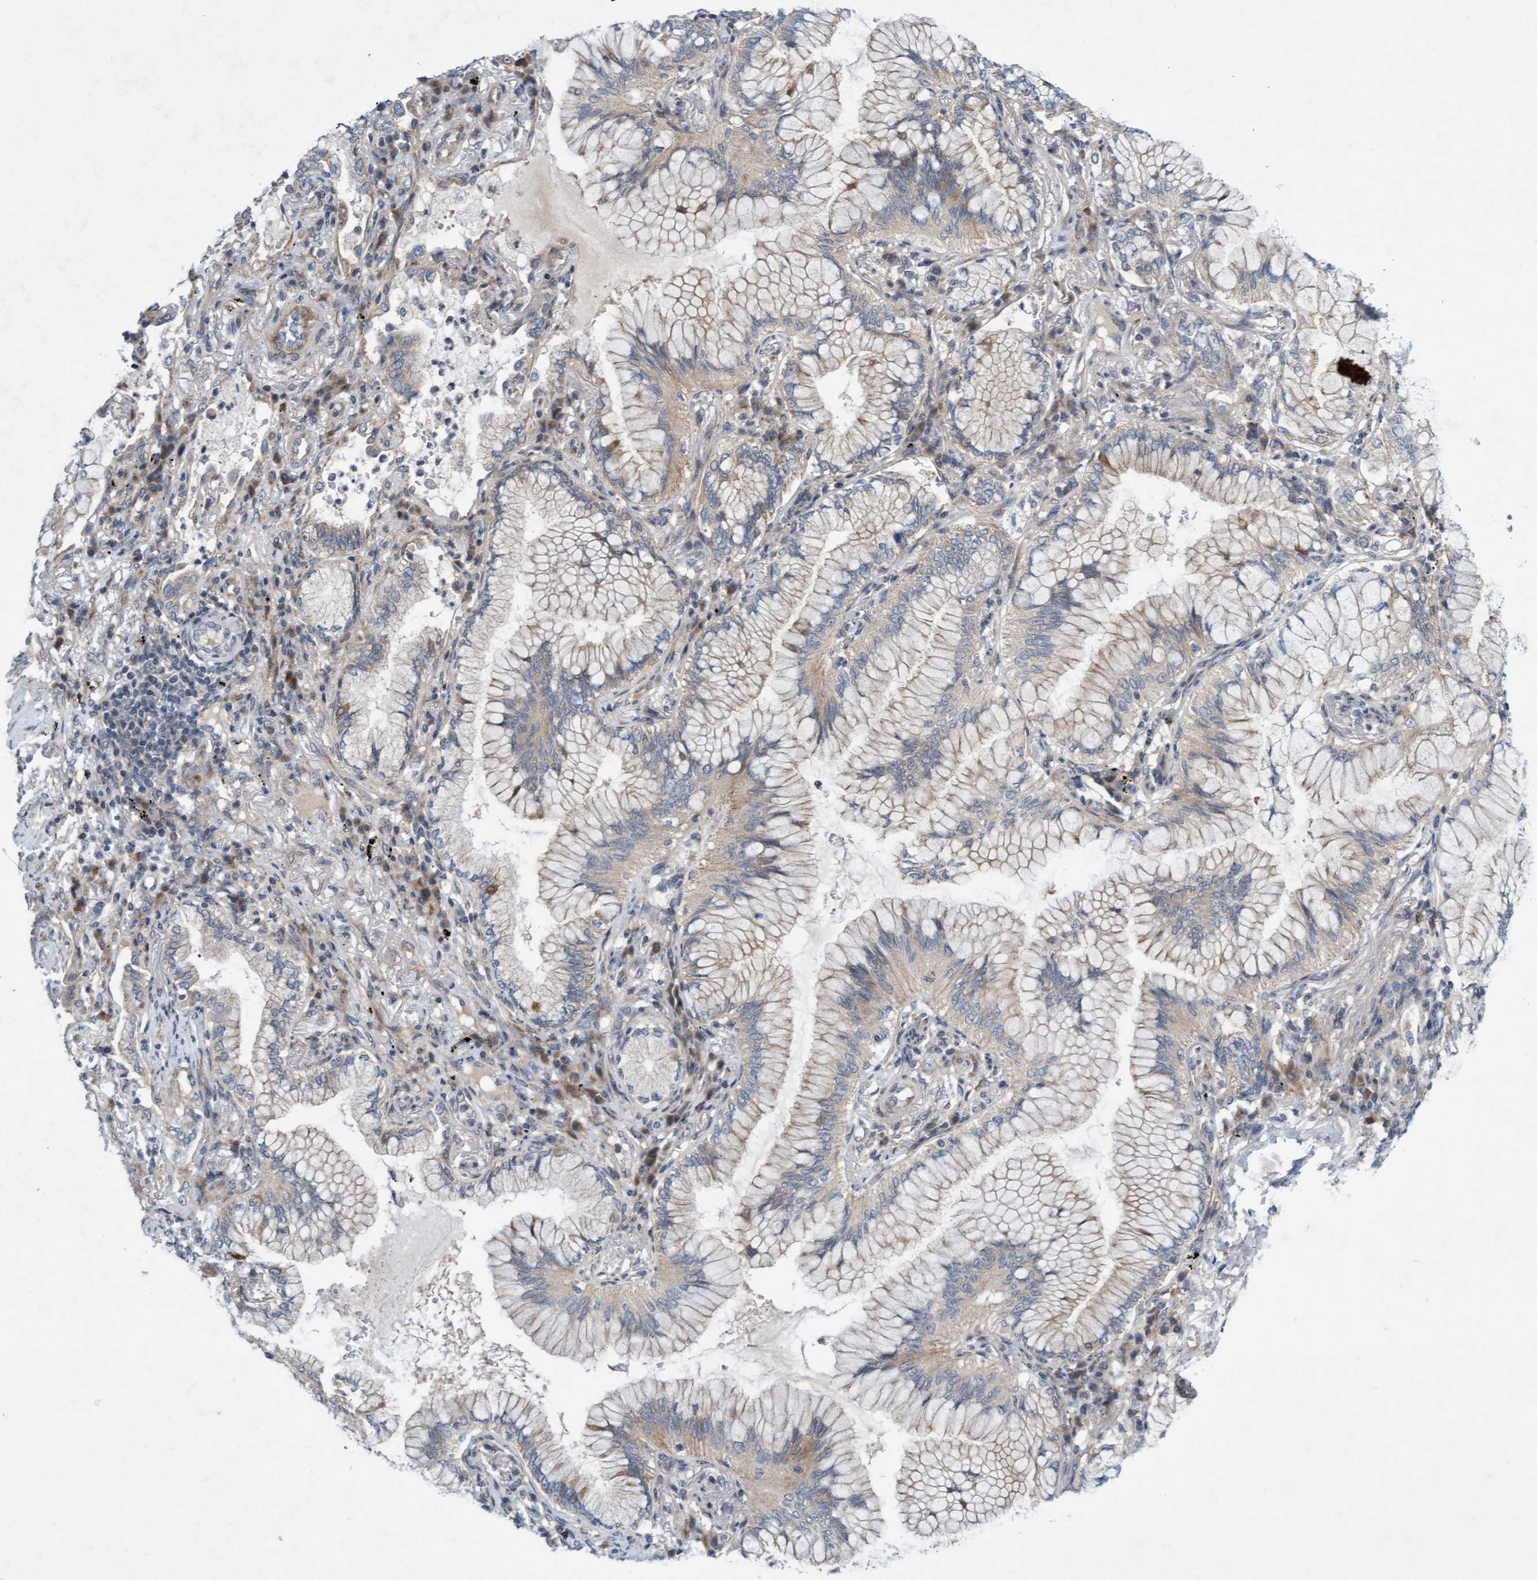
{"staining": {"intensity": "weak", "quantity": "<25%", "location": "cytoplasmic/membranous"}, "tissue": "lung cancer", "cell_type": "Tumor cells", "image_type": "cancer", "snomed": [{"axis": "morphology", "description": "Adenocarcinoma, NOS"}, {"axis": "topography", "description": "Lung"}], "caption": "This is a micrograph of immunohistochemistry staining of lung adenocarcinoma, which shows no positivity in tumor cells.", "gene": "DDHD2", "patient": {"sex": "female", "age": 70}}